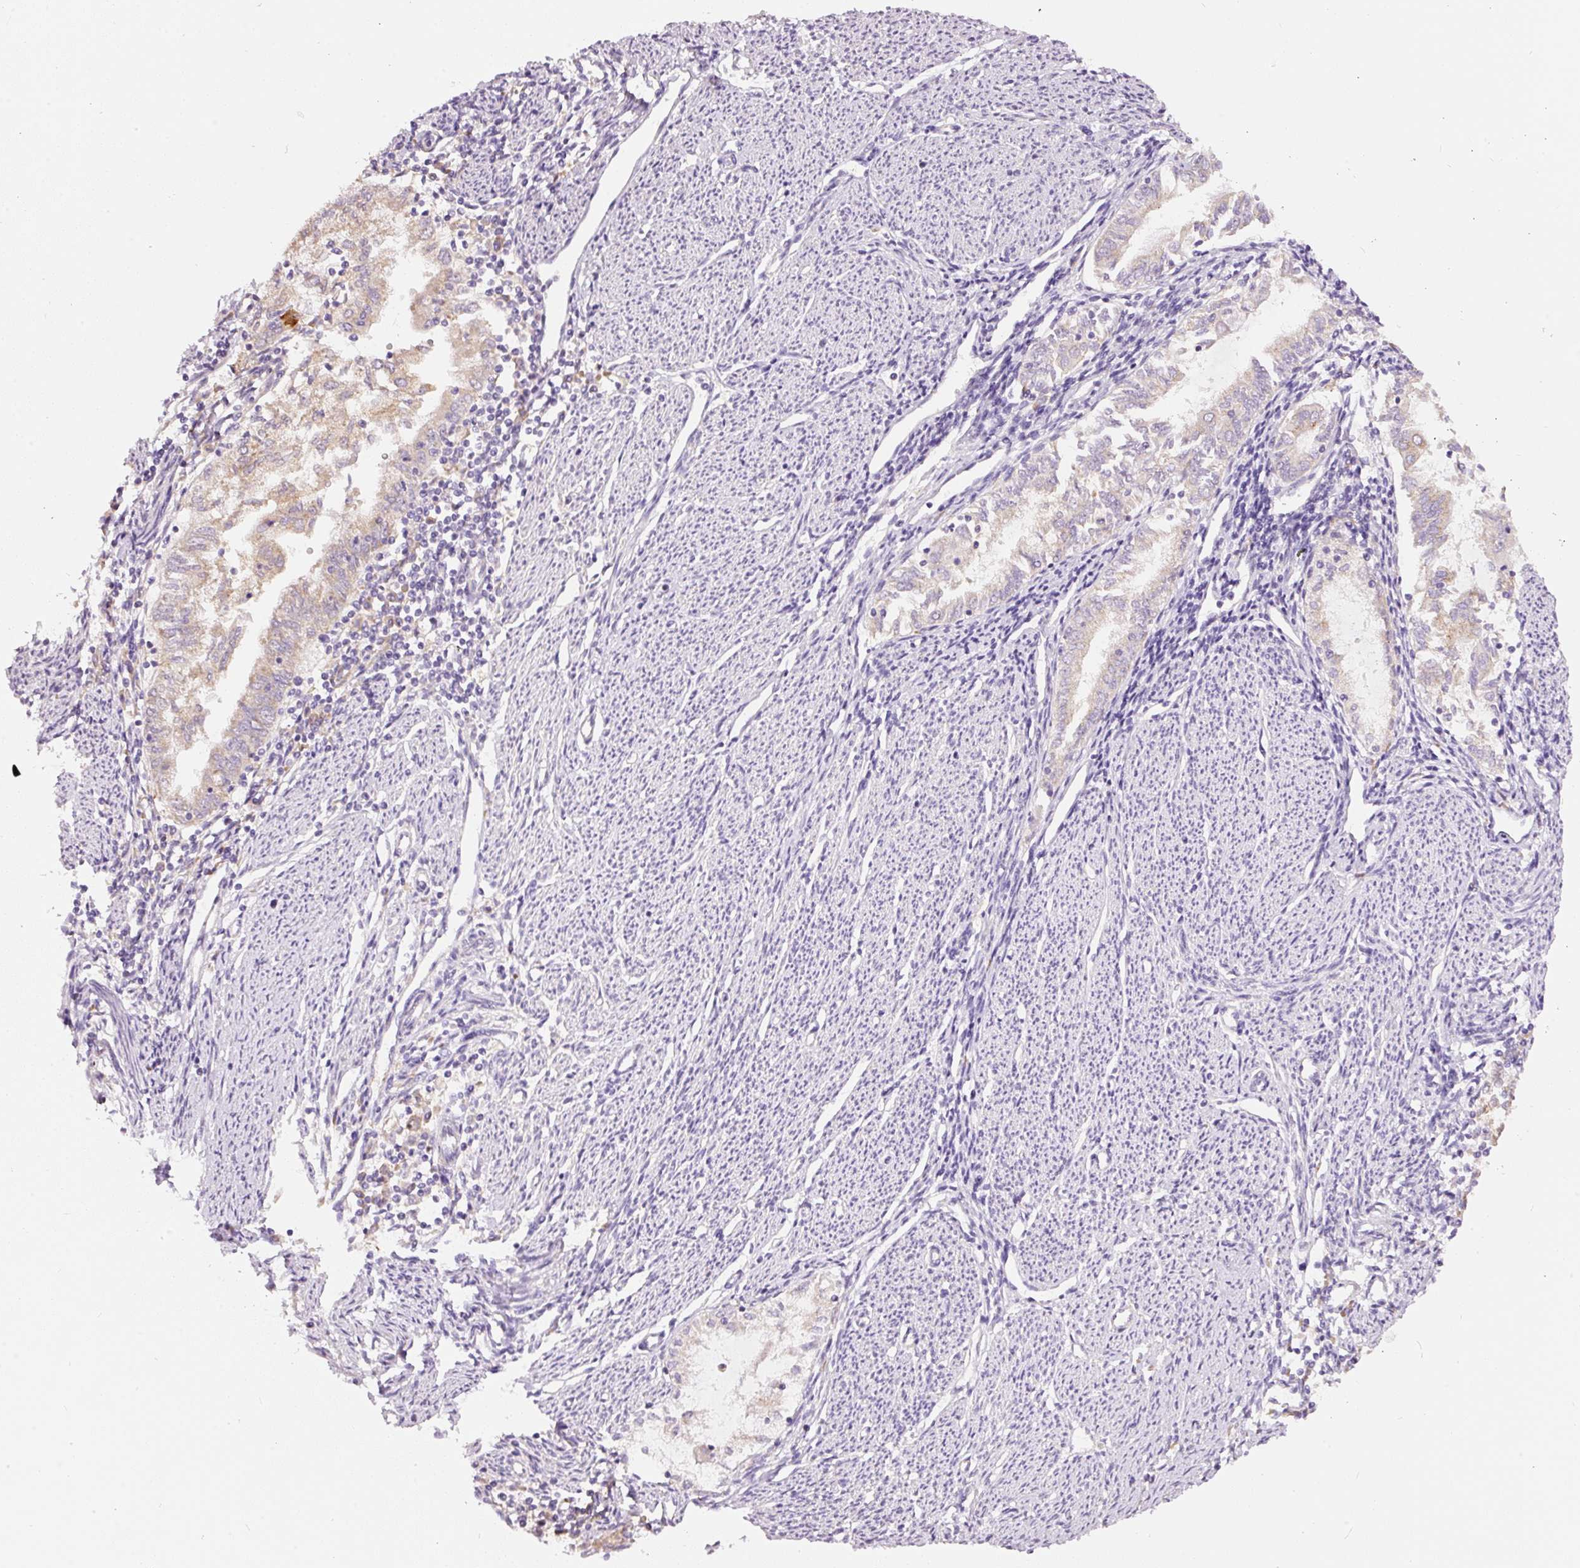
{"staining": {"intensity": "moderate", "quantity": "25%-75%", "location": "cytoplasmic/membranous"}, "tissue": "endometrial cancer", "cell_type": "Tumor cells", "image_type": "cancer", "snomed": [{"axis": "morphology", "description": "Adenocarcinoma, NOS"}, {"axis": "topography", "description": "Endometrium"}], "caption": "High-magnification brightfield microscopy of endometrial cancer (adenocarcinoma) stained with DAB (3,3'-diaminobenzidine) (brown) and counterstained with hematoxylin (blue). tumor cells exhibit moderate cytoplasmic/membranous expression is present in approximately25%-75% of cells. The staining was performed using DAB, with brown indicating positive protein expression. Nuclei are stained blue with hematoxylin.", "gene": "RSPO2", "patient": {"sex": "female", "age": 79}}